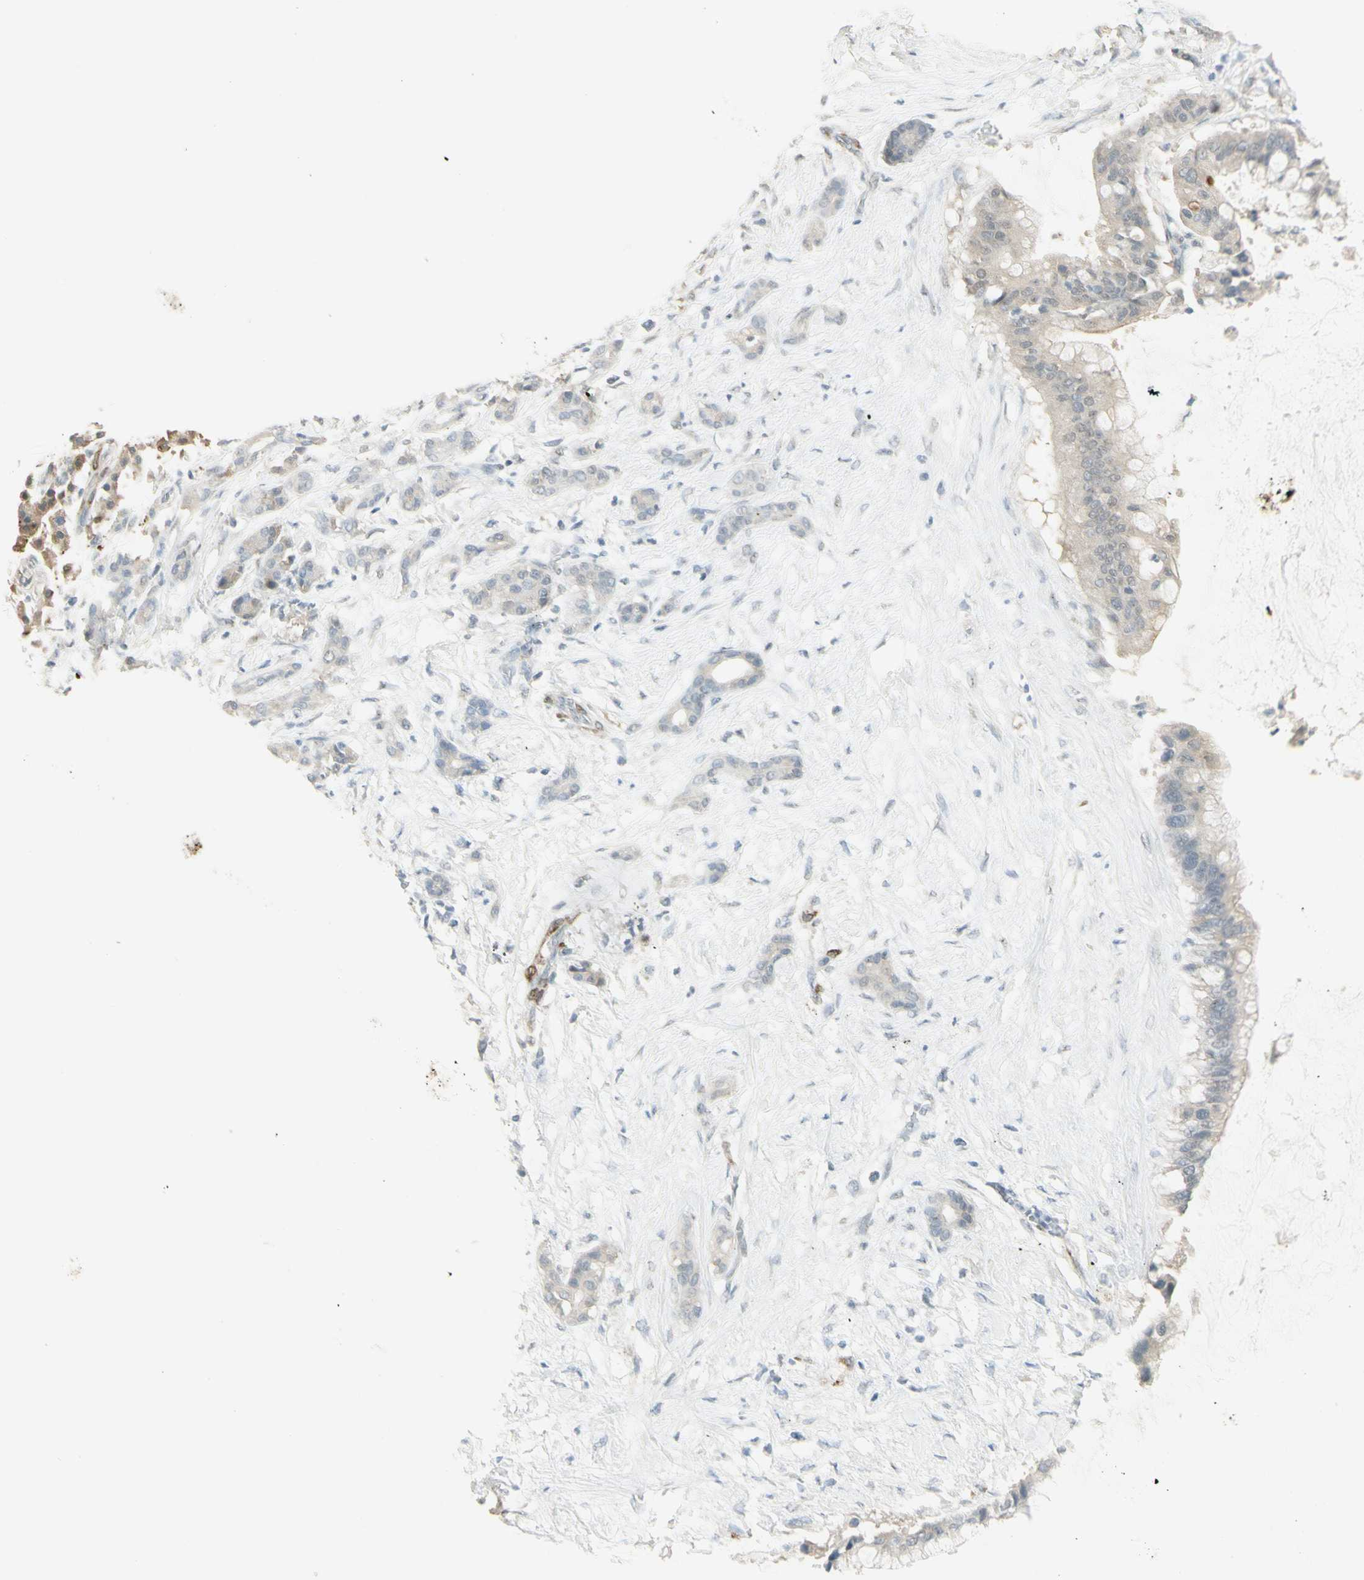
{"staining": {"intensity": "negative", "quantity": "none", "location": "none"}, "tissue": "pancreatic cancer", "cell_type": "Tumor cells", "image_type": "cancer", "snomed": [{"axis": "morphology", "description": "Adenocarcinoma, NOS"}, {"axis": "topography", "description": "Pancreas"}], "caption": "Pancreatic cancer was stained to show a protein in brown. There is no significant expression in tumor cells.", "gene": "MUC3A", "patient": {"sex": "male", "age": 41}}